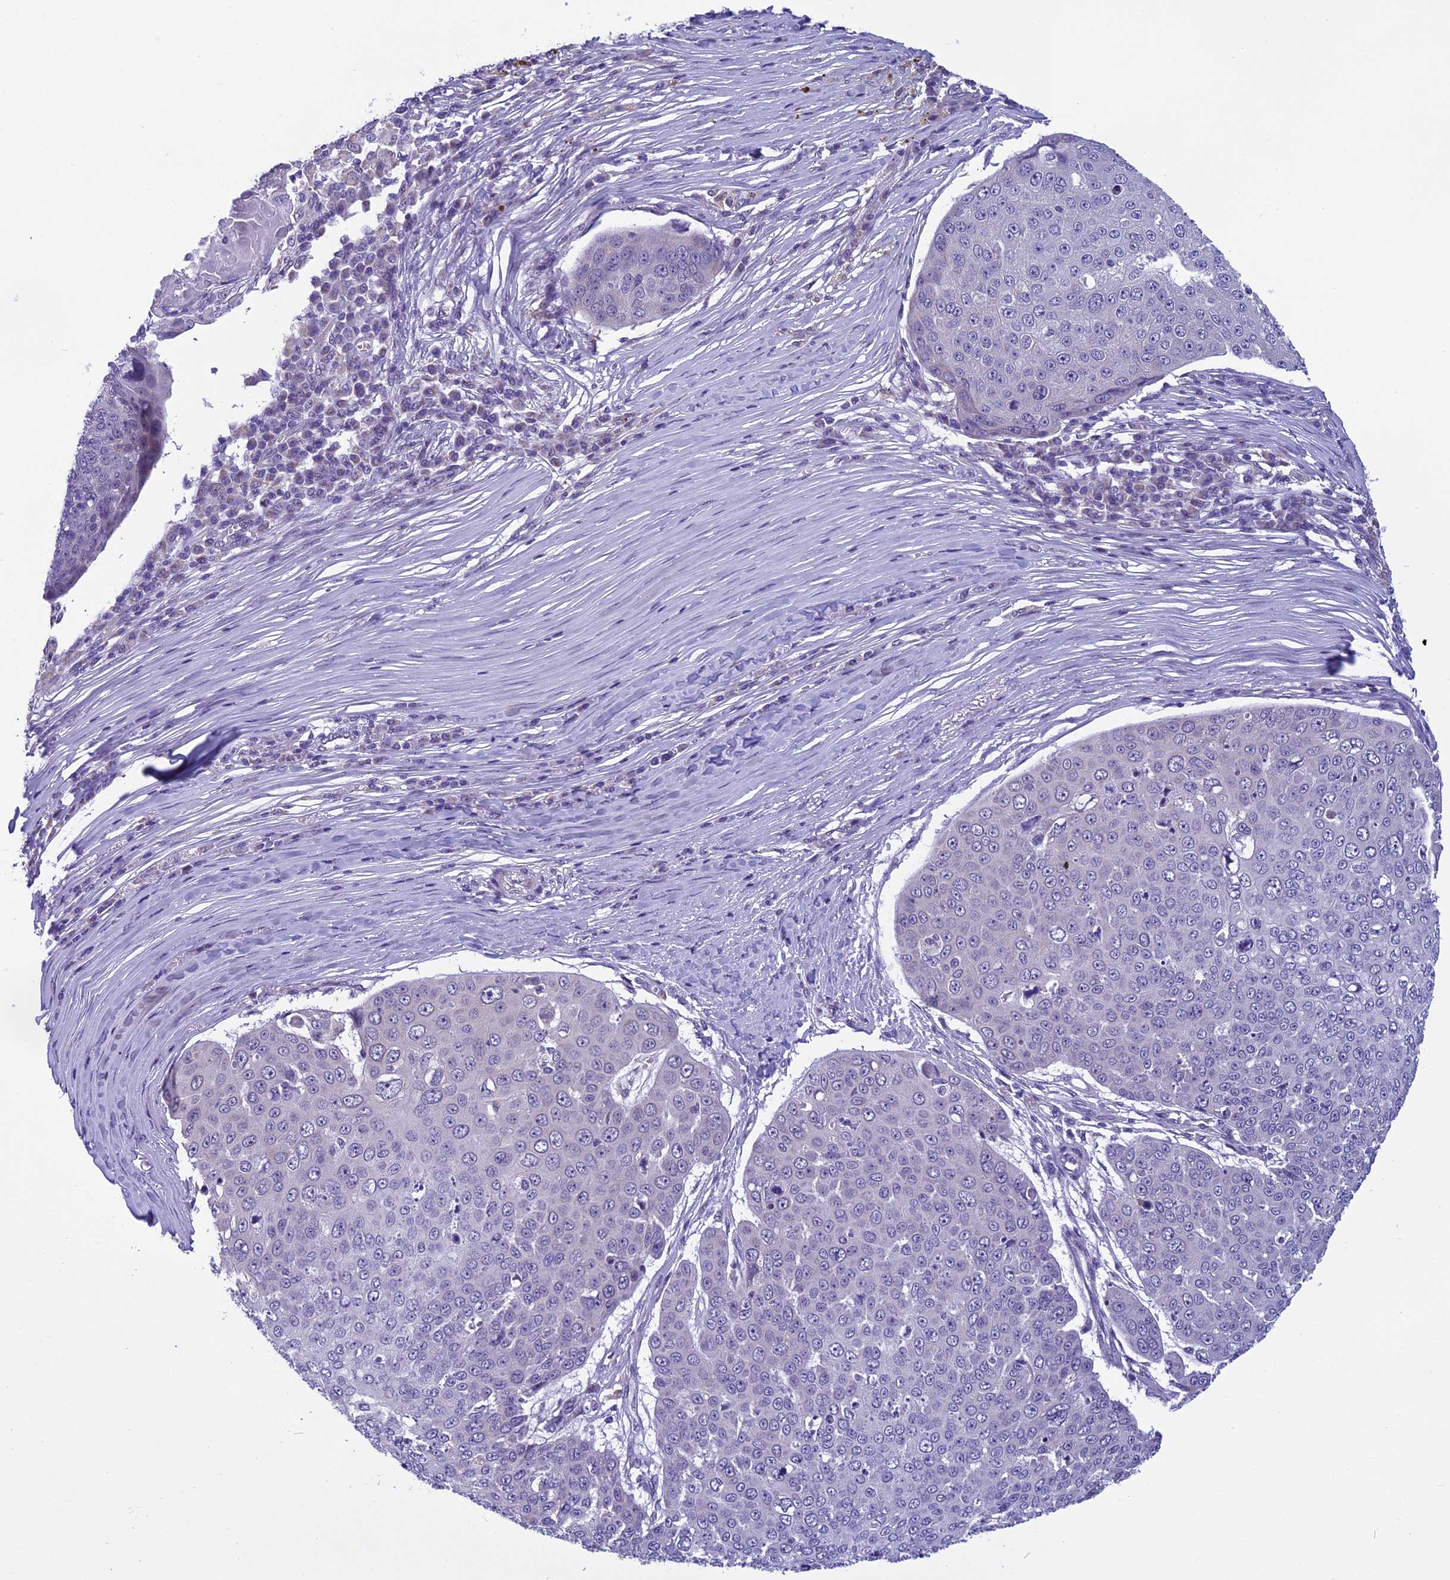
{"staining": {"intensity": "negative", "quantity": "none", "location": "none"}, "tissue": "skin cancer", "cell_type": "Tumor cells", "image_type": "cancer", "snomed": [{"axis": "morphology", "description": "Squamous cell carcinoma, NOS"}, {"axis": "topography", "description": "Skin"}], "caption": "Protein analysis of skin squamous cell carcinoma demonstrates no significant staining in tumor cells.", "gene": "ZNF317", "patient": {"sex": "male", "age": 71}}